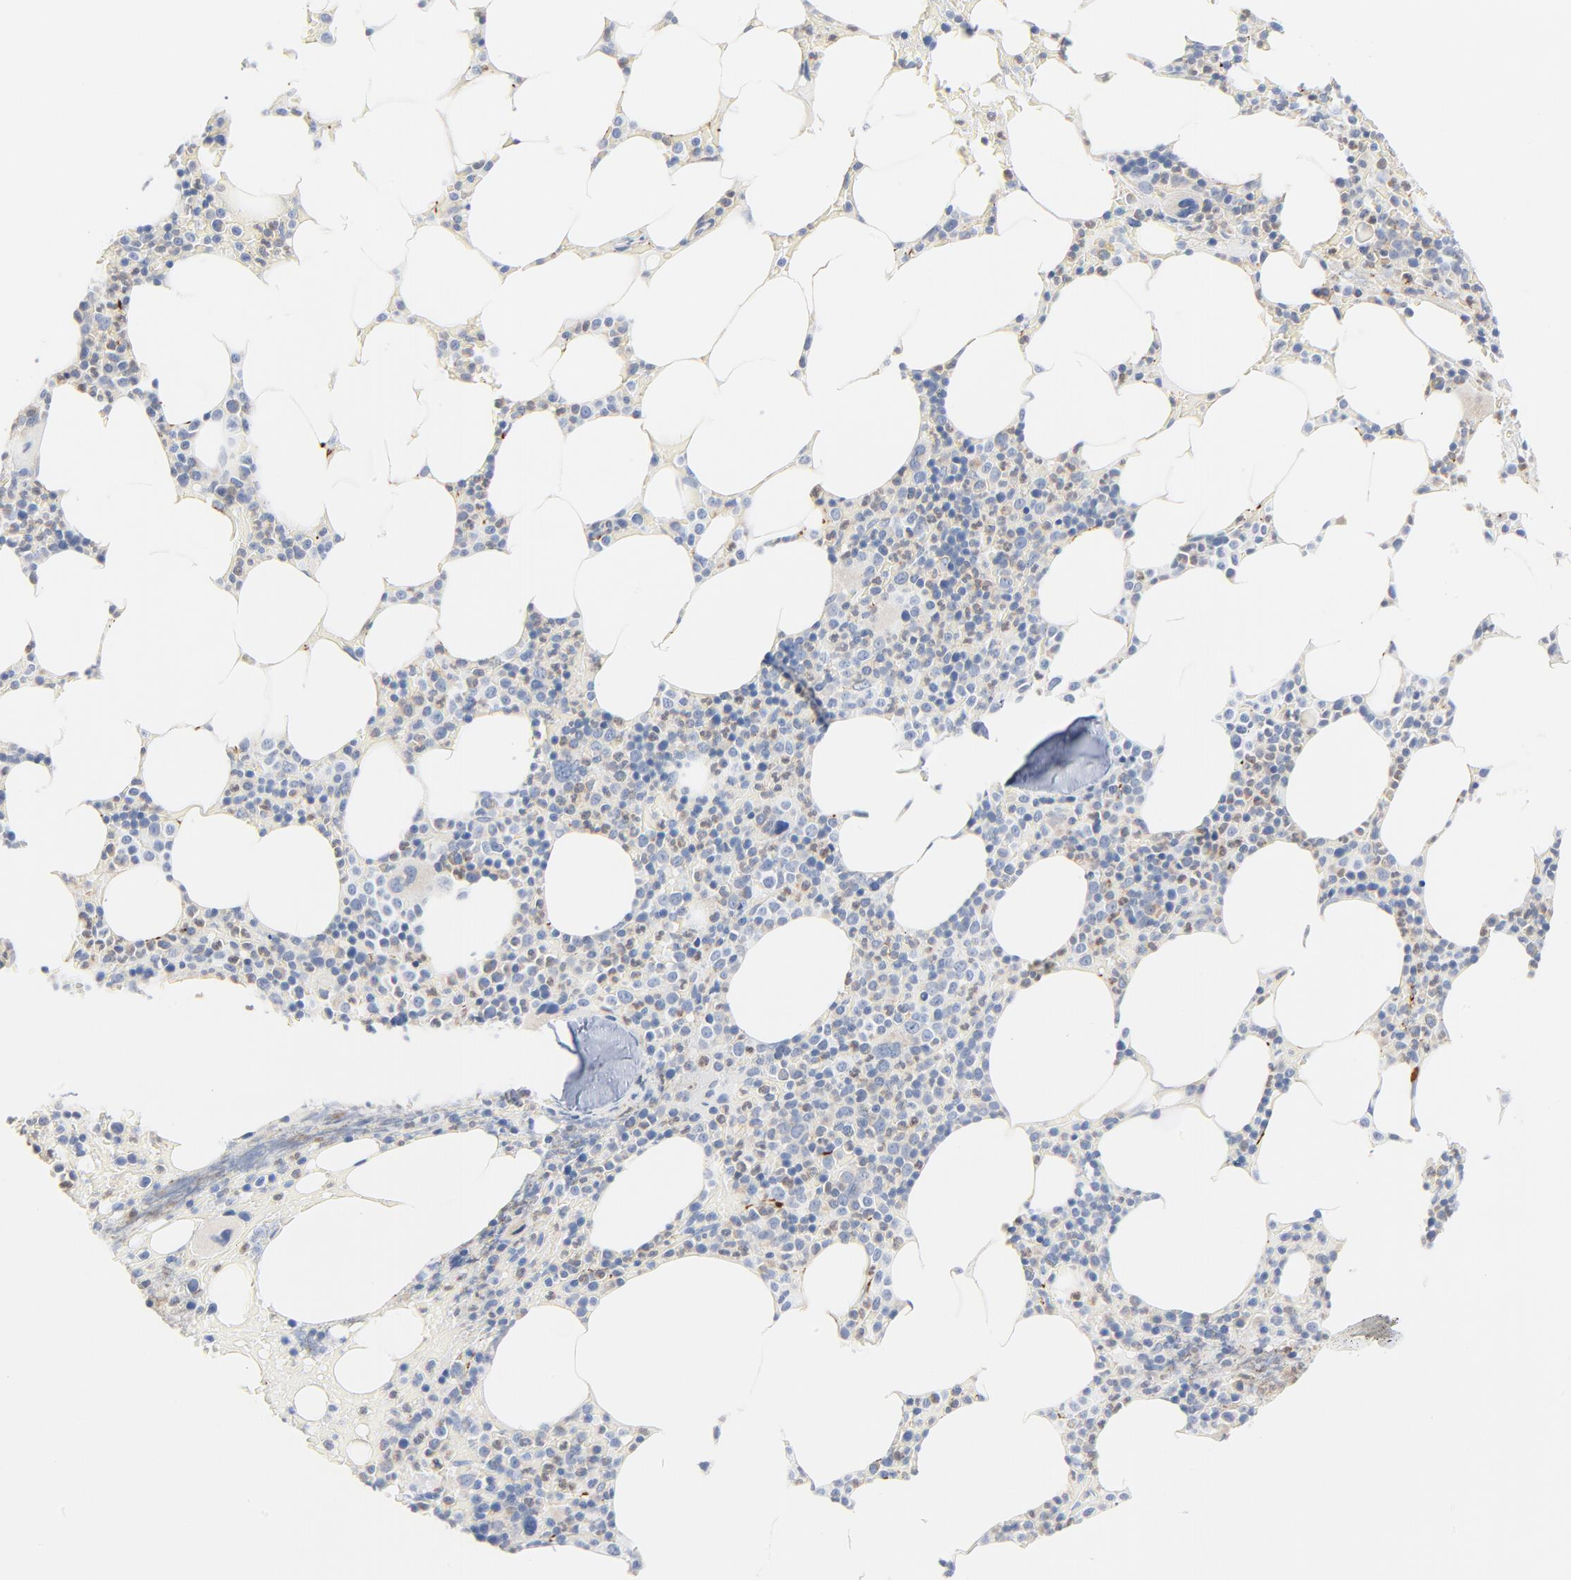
{"staining": {"intensity": "weak", "quantity": "<25%", "location": "cytoplasmic/membranous"}, "tissue": "bone marrow", "cell_type": "Hematopoietic cells", "image_type": "normal", "snomed": [{"axis": "morphology", "description": "Normal tissue, NOS"}, {"axis": "topography", "description": "Bone marrow"}], "caption": "This is an immunohistochemistry (IHC) image of unremarkable bone marrow. There is no expression in hematopoietic cells.", "gene": "IFT43", "patient": {"sex": "female", "age": 66}}